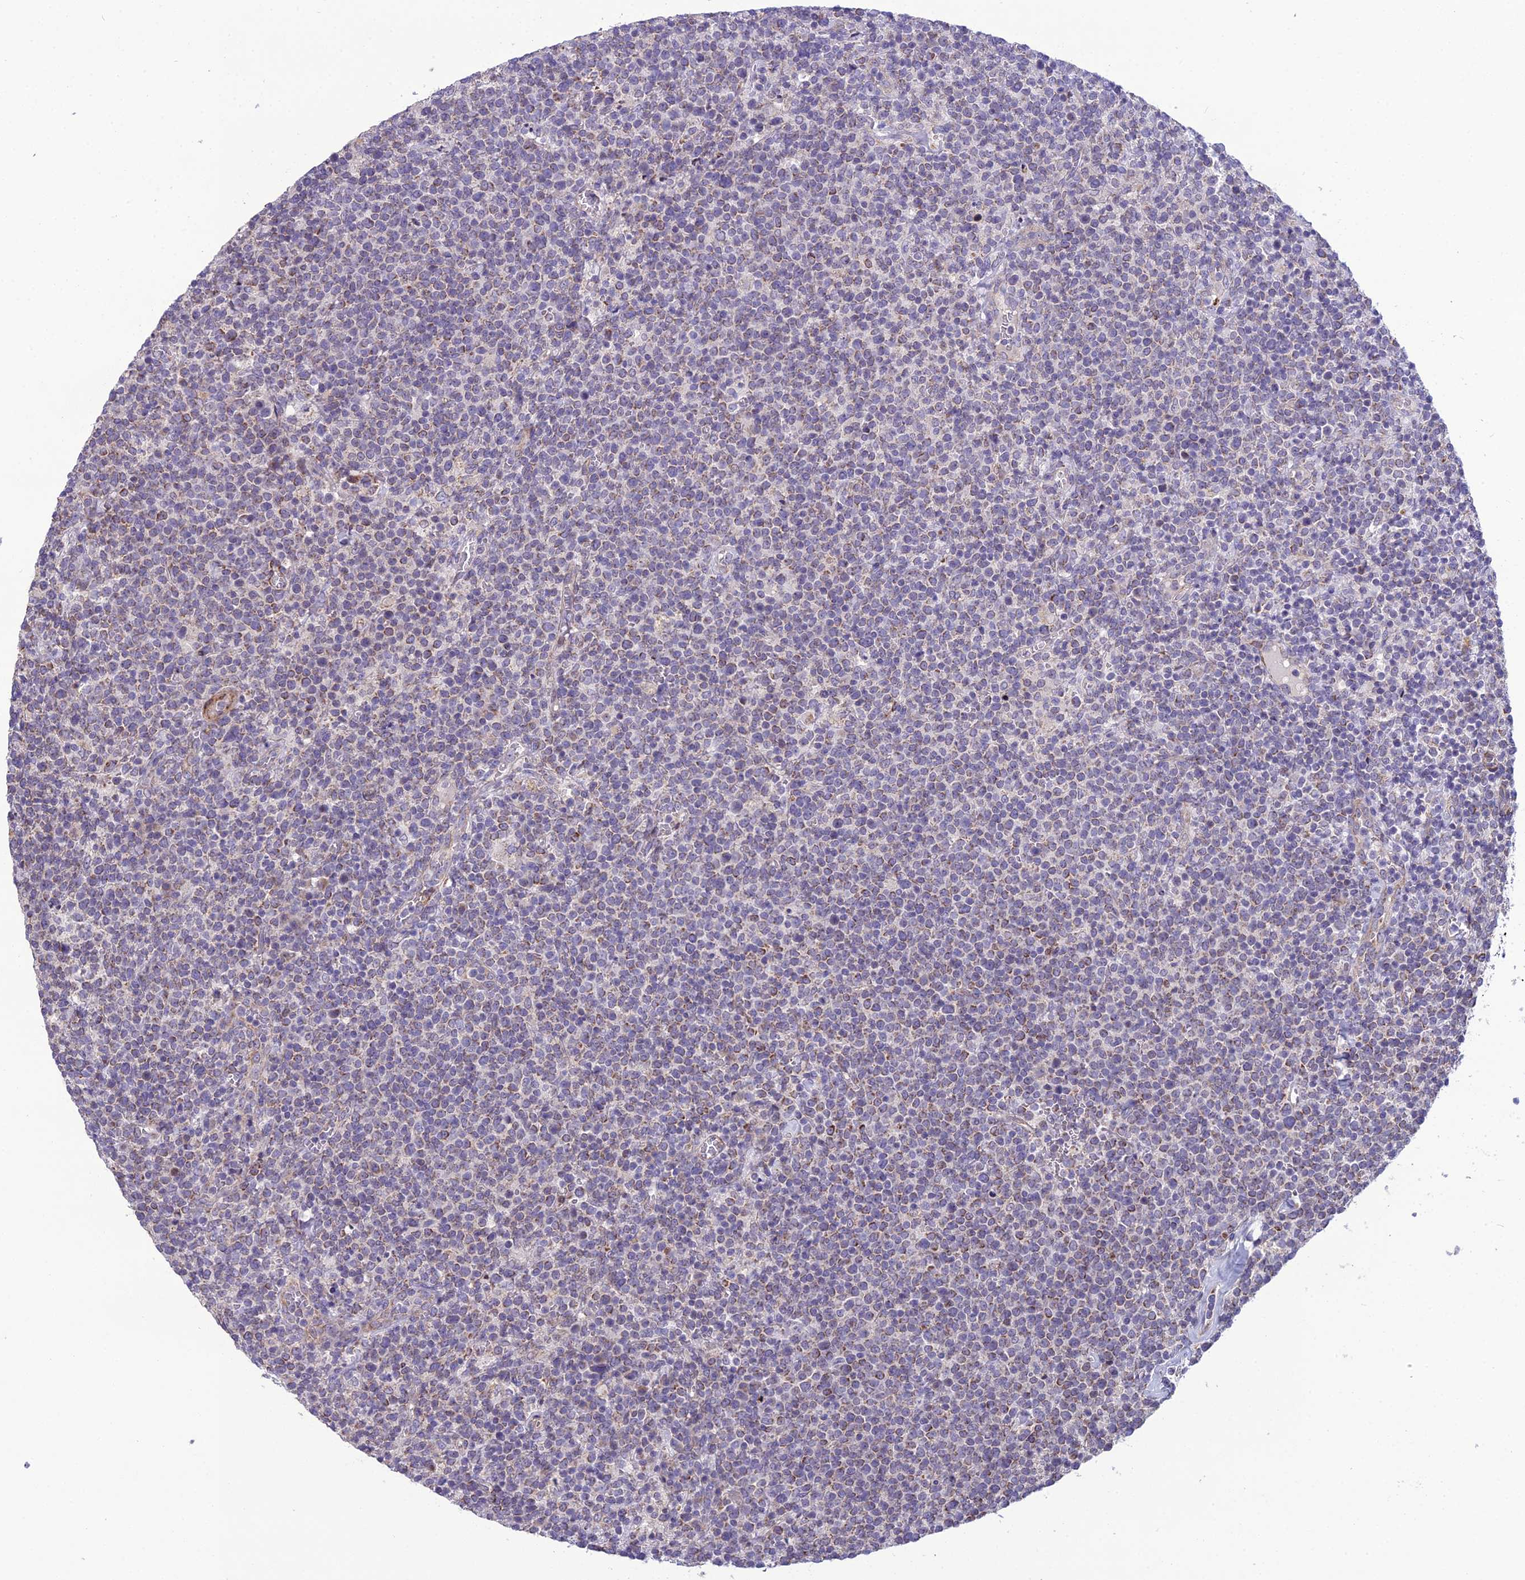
{"staining": {"intensity": "negative", "quantity": "none", "location": "none"}, "tissue": "lymphoma", "cell_type": "Tumor cells", "image_type": "cancer", "snomed": [{"axis": "morphology", "description": "Malignant lymphoma, non-Hodgkin's type, High grade"}, {"axis": "topography", "description": "Lymph node"}], "caption": "Immunohistochemical staining of human lymphoma shows no significant expression in tumor cells.", "gene": "NODAL", "patient": {"sex": "male", "age": 61}}